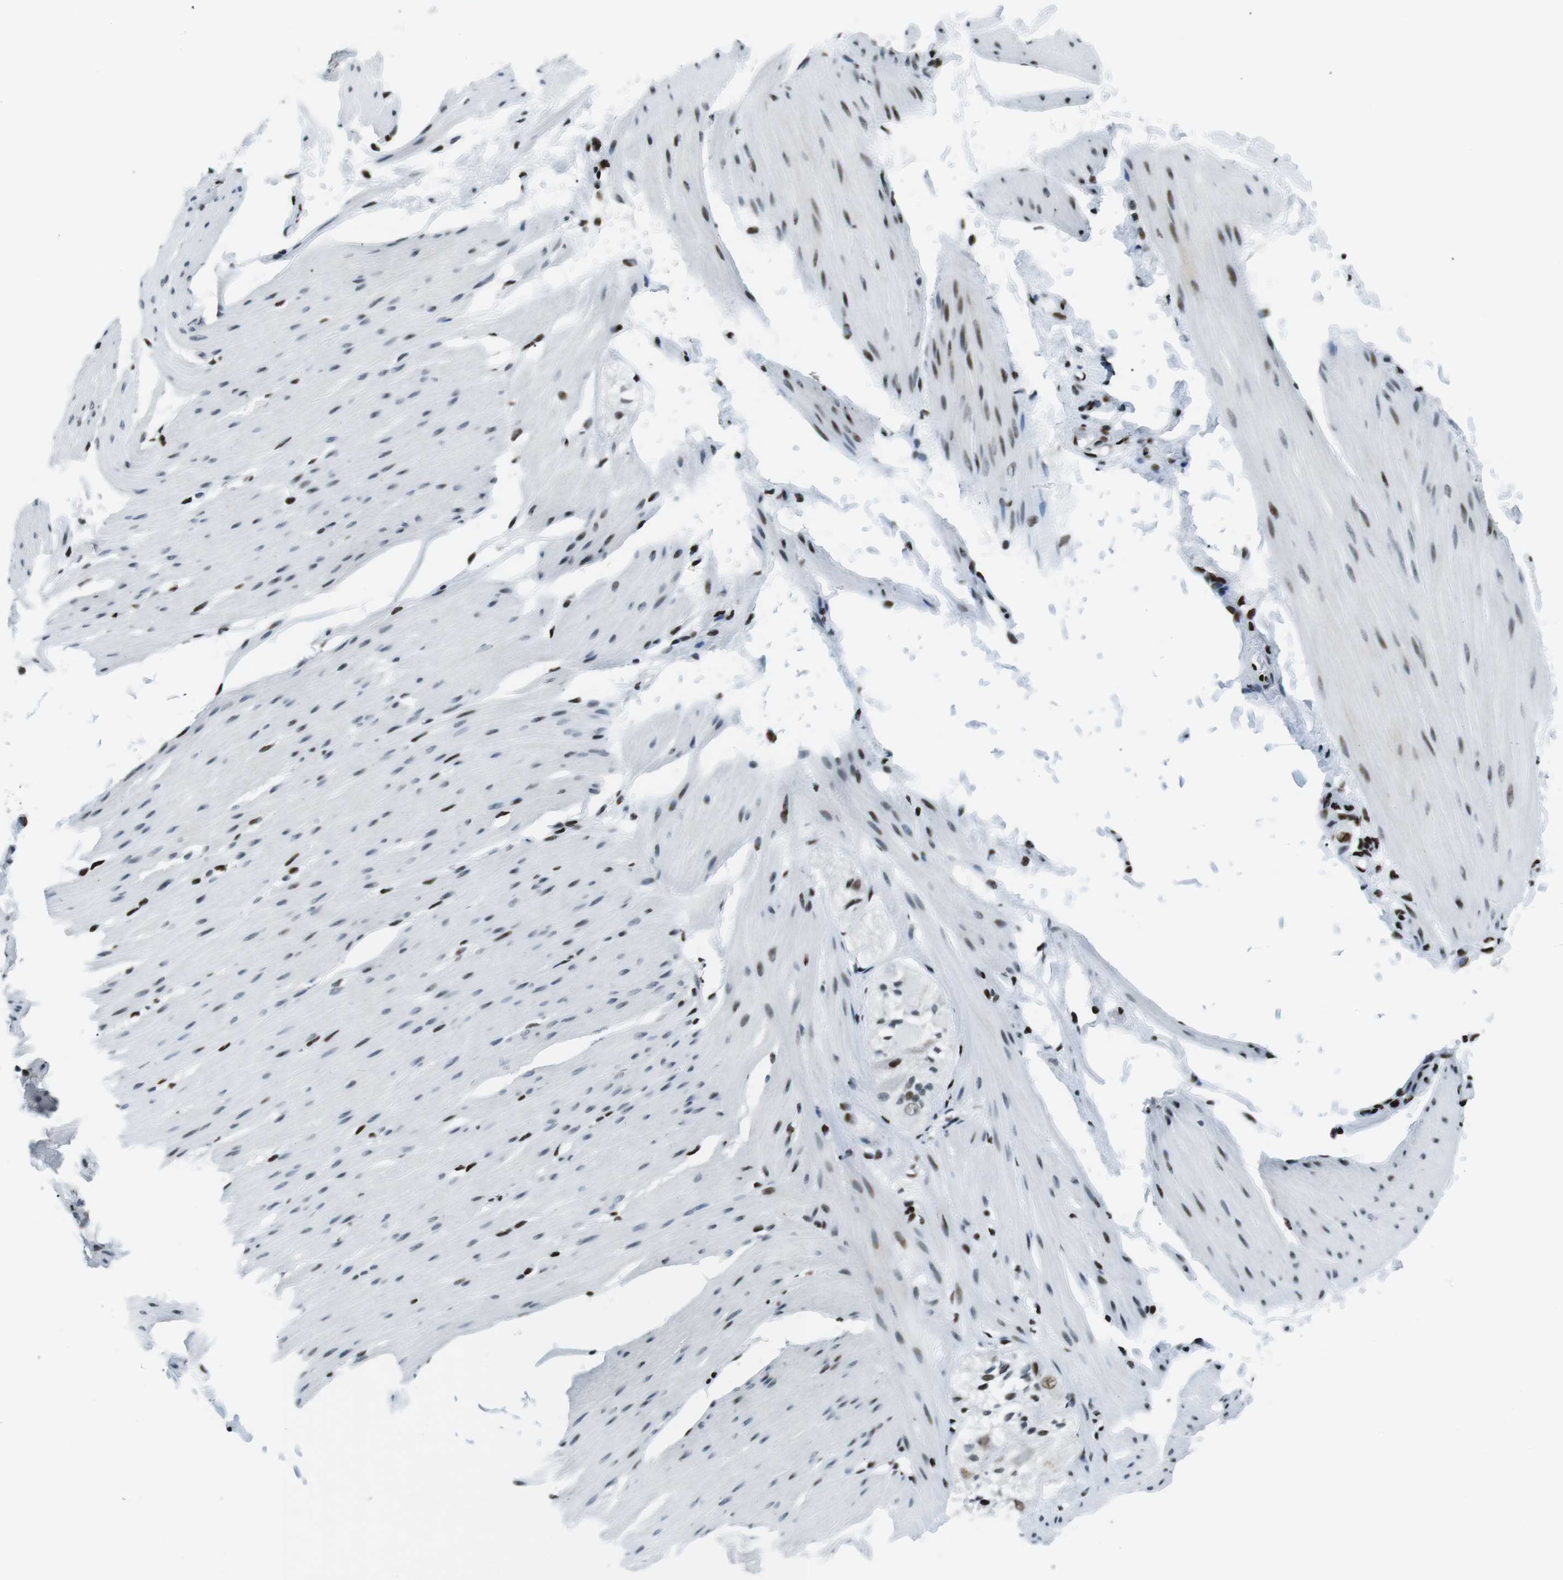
{"staining": {"intensity": "moderate", "quantity": "25%-75%", "location": "nuclear"}, "tissue": "smooth muscle", "cell_type": "Smooth muscle cells", "image_type": "normal", "snomed": [{"axis": "morphology", "description": "Normal tissue, NOS"}, {"axis": "topography", "description": "Smooth muscle"}, {"axis": "topography", "description": "Colon"}], "caption": "Immunohistochemical staining of normal smooth muscle reveals medium levels of moderate nuclear expression in about 25%-75% of smooth muscle cells. (DAB IHC with brightfield microscopy, high magnification).", "gene": "PML", "patient": {"sex": "male", "age": 67}}